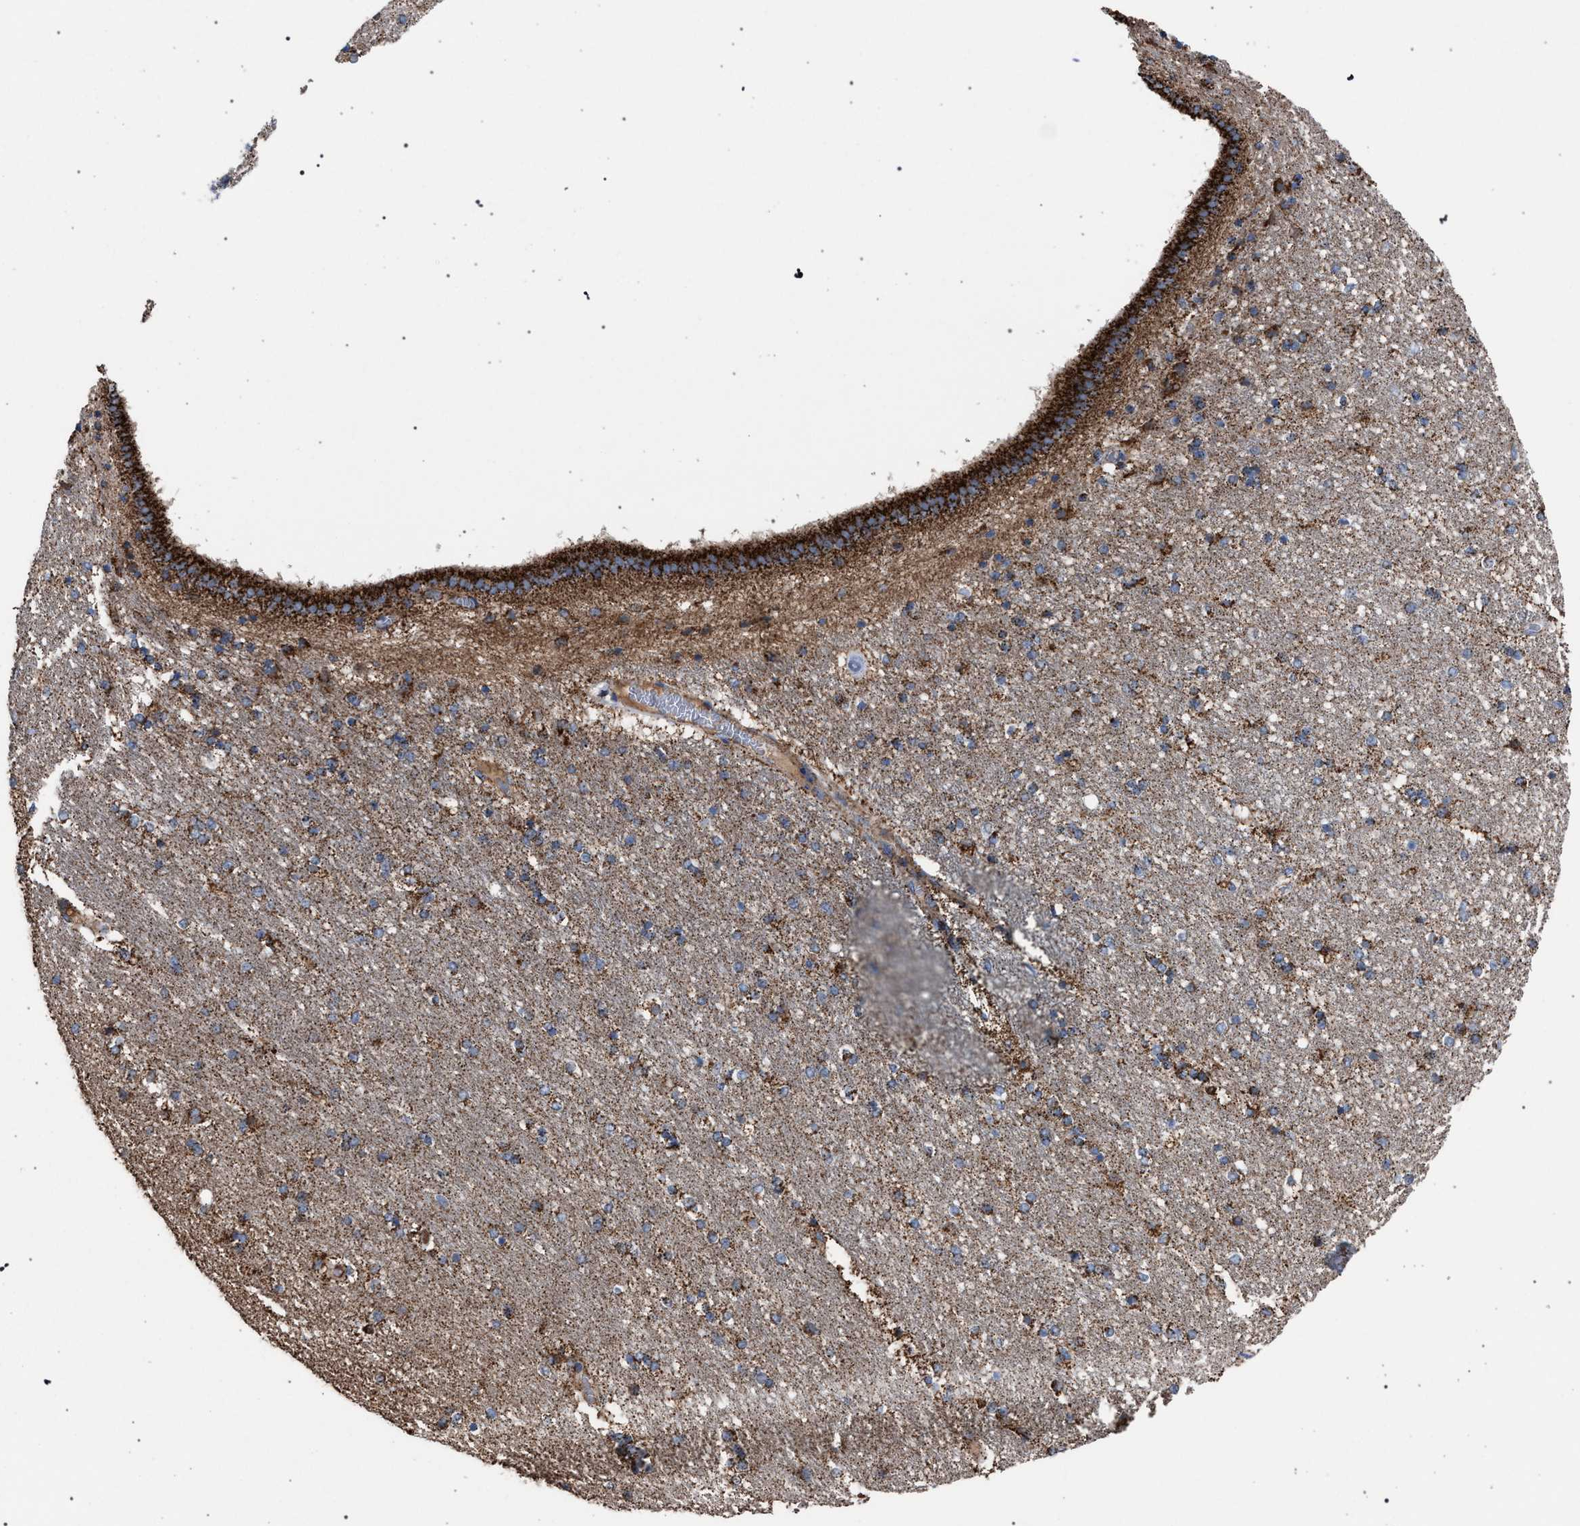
{"staining": {"intensity": "strong", "quantity": "<25%", "location": "cytoplasmic/membranous"}, "tissue": "hippocampus", "cell_type": "Glial cells", "image_type": "normal", "snomed": [{"axis": "morphology", "description": "Normal tissue, NOS"}, {"axis": "topography", "description": "Hippocampus"}], "caption": "This is an image of immunohistochemistry staining of benign hippocampus, which shows strong expression in the cytoplasmic/membranous of glial cells.", "gene": "VPS13A", "patient": {"sex": "female", "age": 54}}